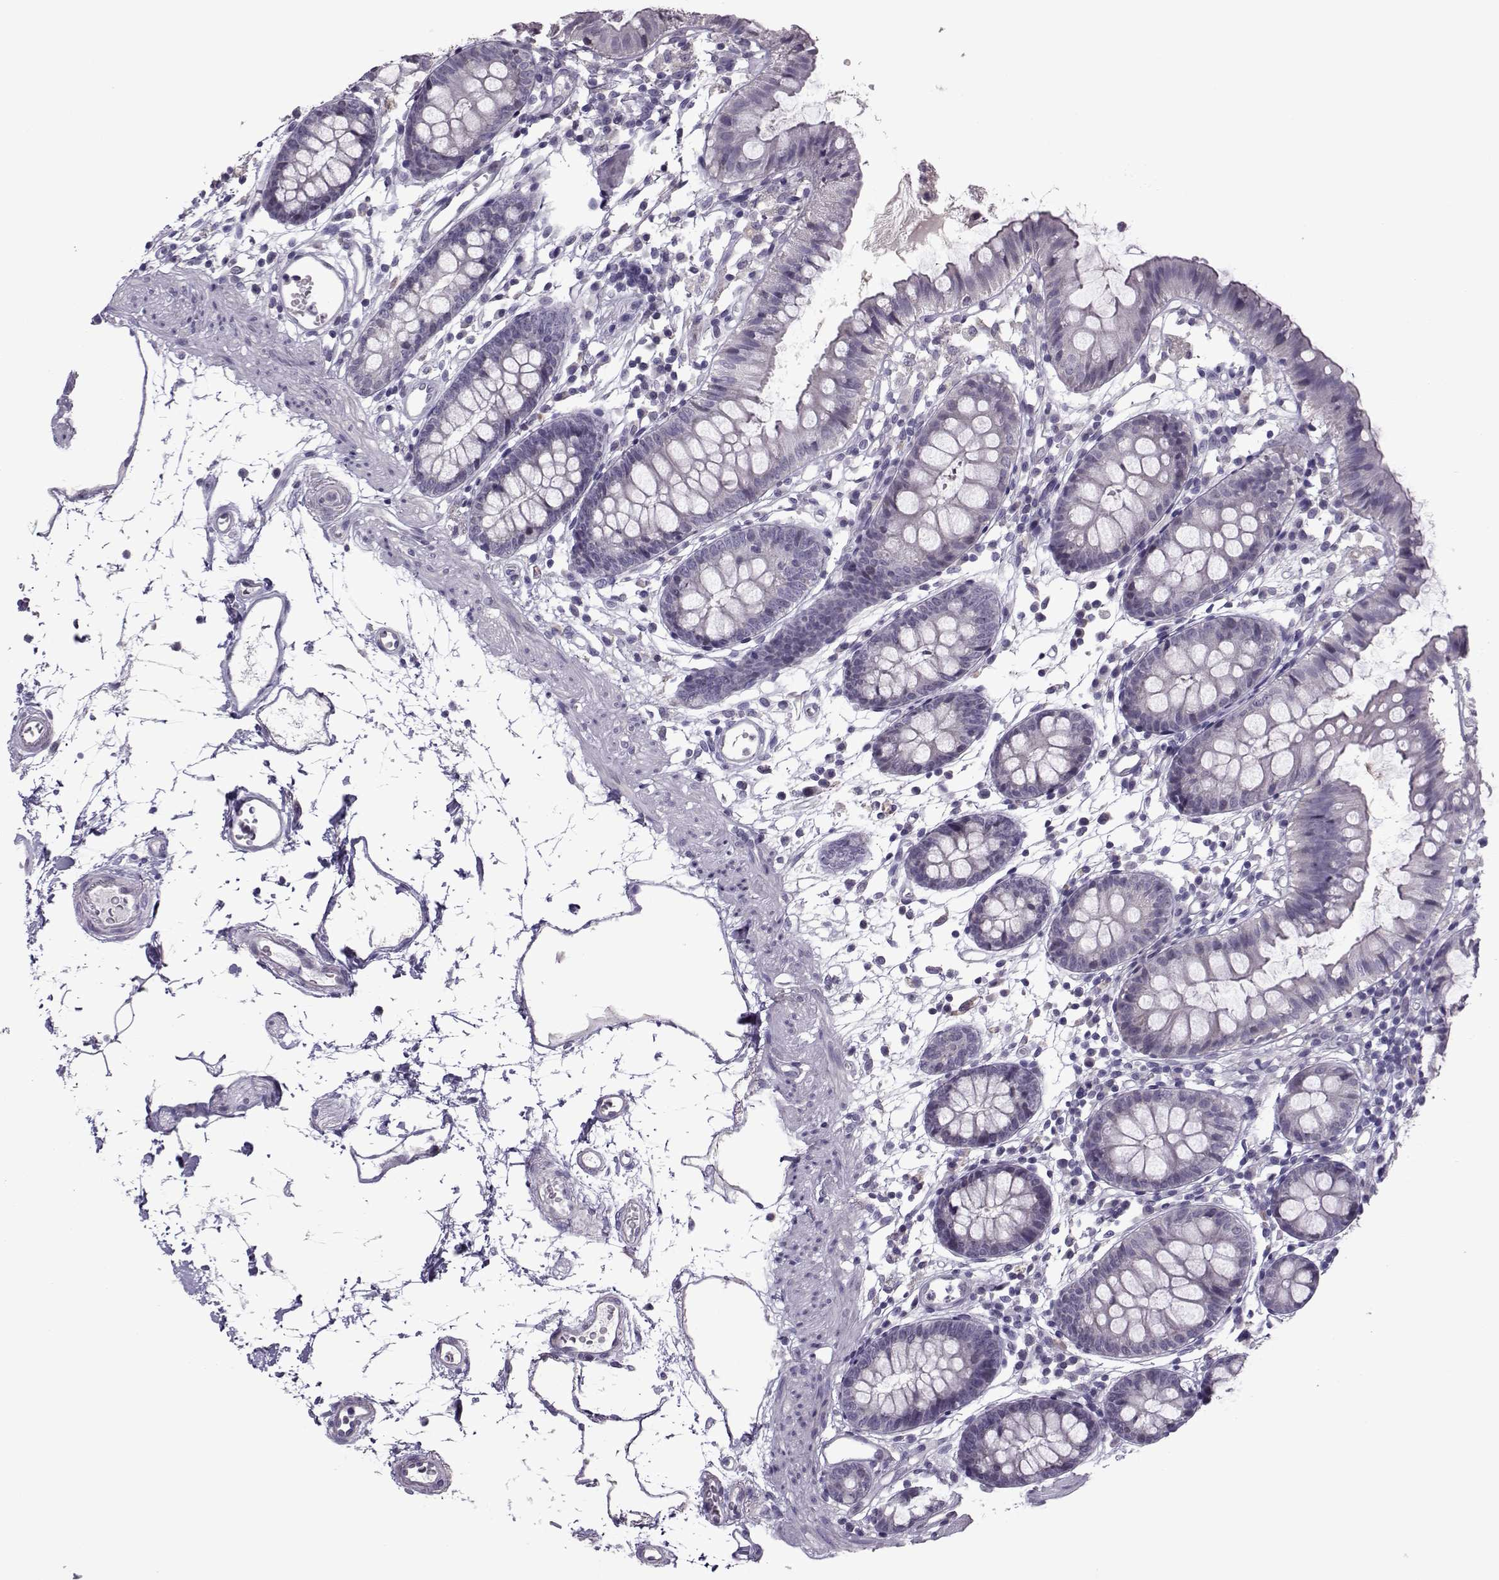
{"staining": {"intensity": "negative", "quantity": "none", "location": "none"}, "tissue": "colon", "cell_type": "Endothelial cells", "image_type": "normal", "snomed": [{"axis": "morphology", "description": "Normal tissue, NOS"}, {"axis": "topography", "description": "Colon"}], "caption": "The IHC image has no significant staining in endothelial cells of colon.", "gene": "ASRGL1", "patient": {"sex": "female", "age": 84}}